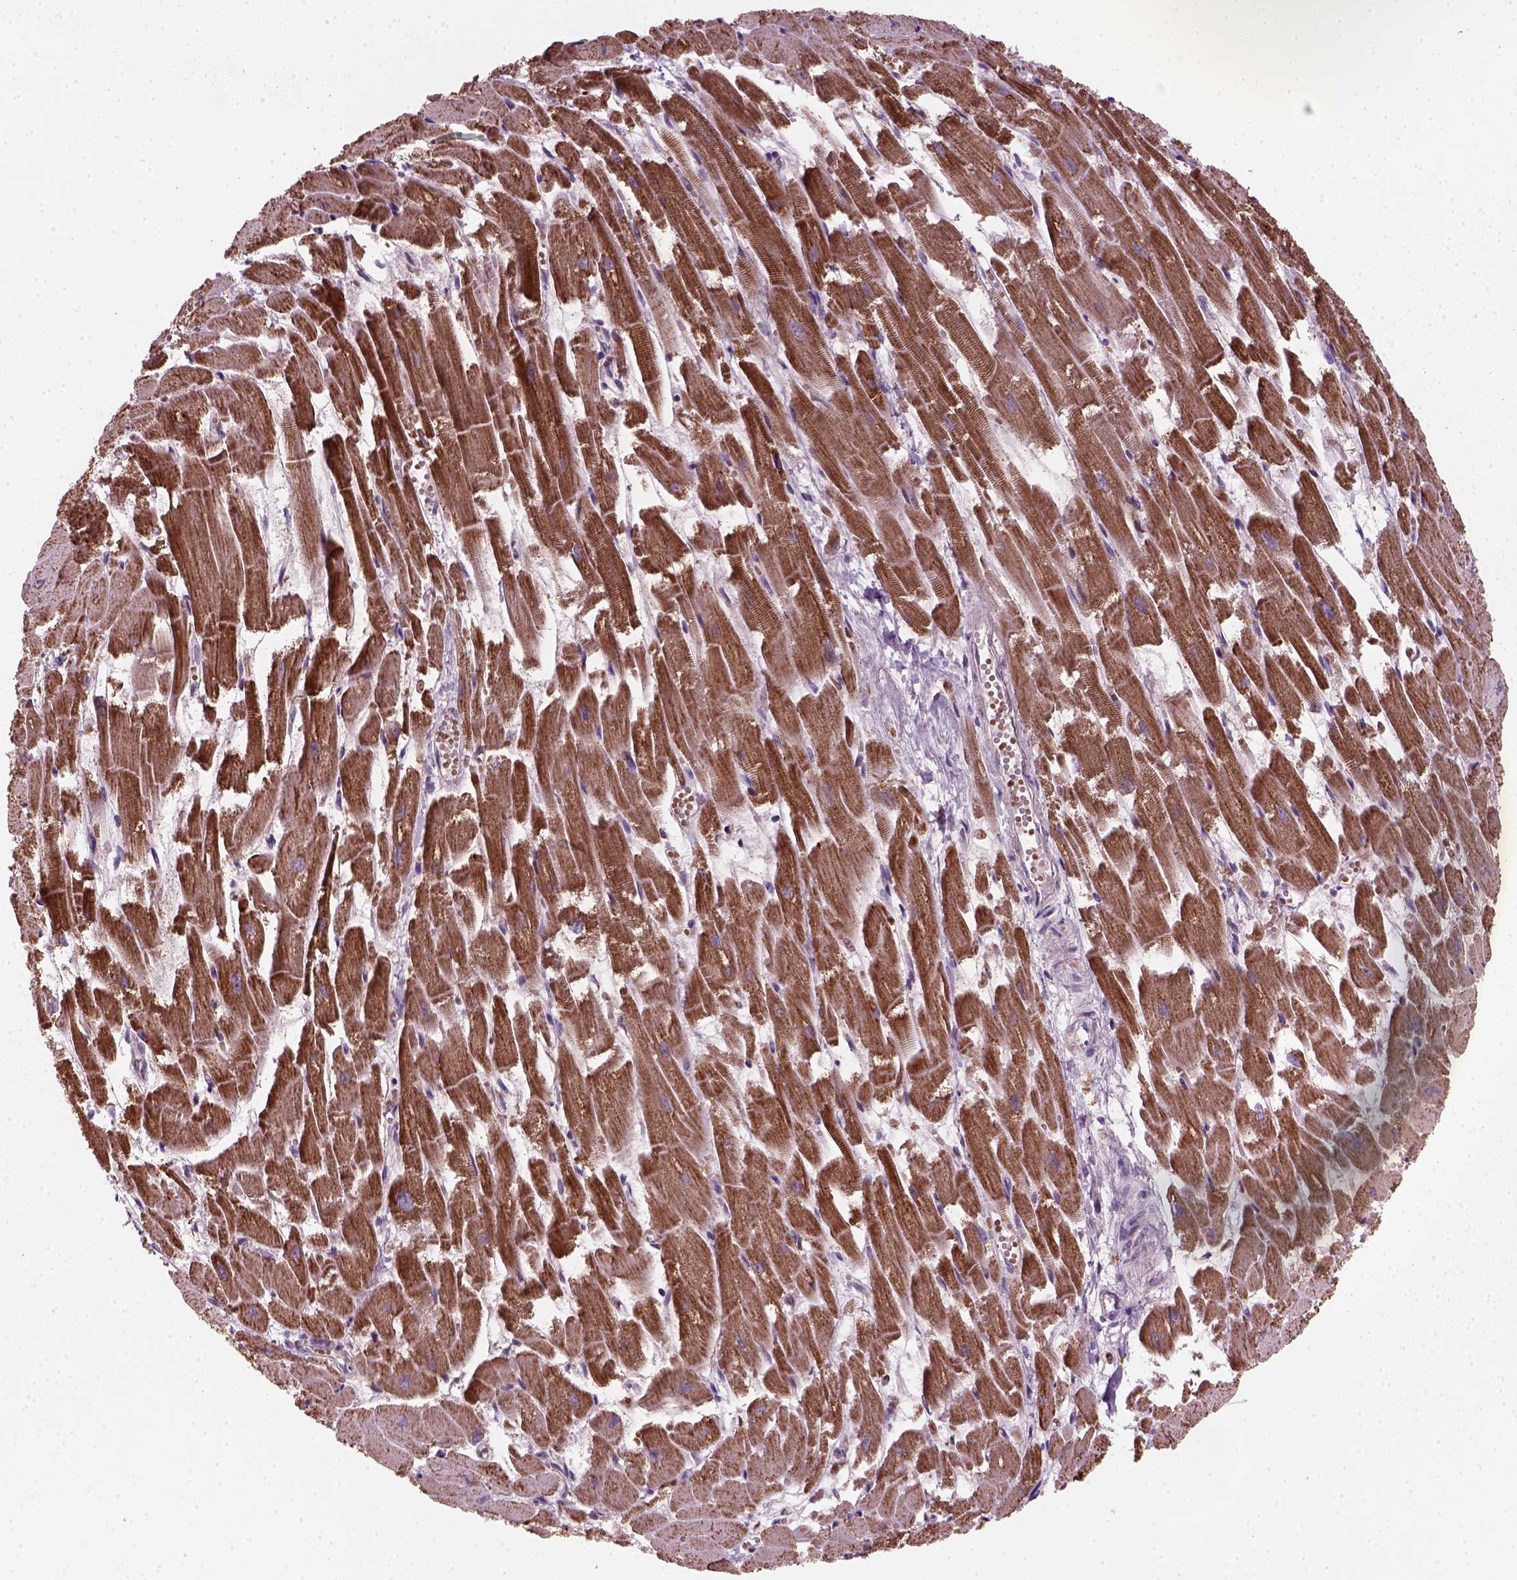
{"staining": {"intensity": "strong", "quantity": ">75%", "location": "cytoplasmic/membranous"}, "tissue": "heart muscle", "cell_type": "Cardiomyocytes", "image_type": "normal", "snomed": [{"axis": "morphology", "description": "Normal tissue, NOS"}, {"axis": "topography", "description": "Heart"}], "caption": "Strong cytoplasmic/membranous protein positivity is seen in approximately >75% of cardiomyocytes in heart muscle. The staining was performed using DAB, with brown indicating positive protein expression. Nuclei are stained blue with hematoxylin.", "gene": "NUDT16L1", "patient": {"sex": "female", "age": 52}}